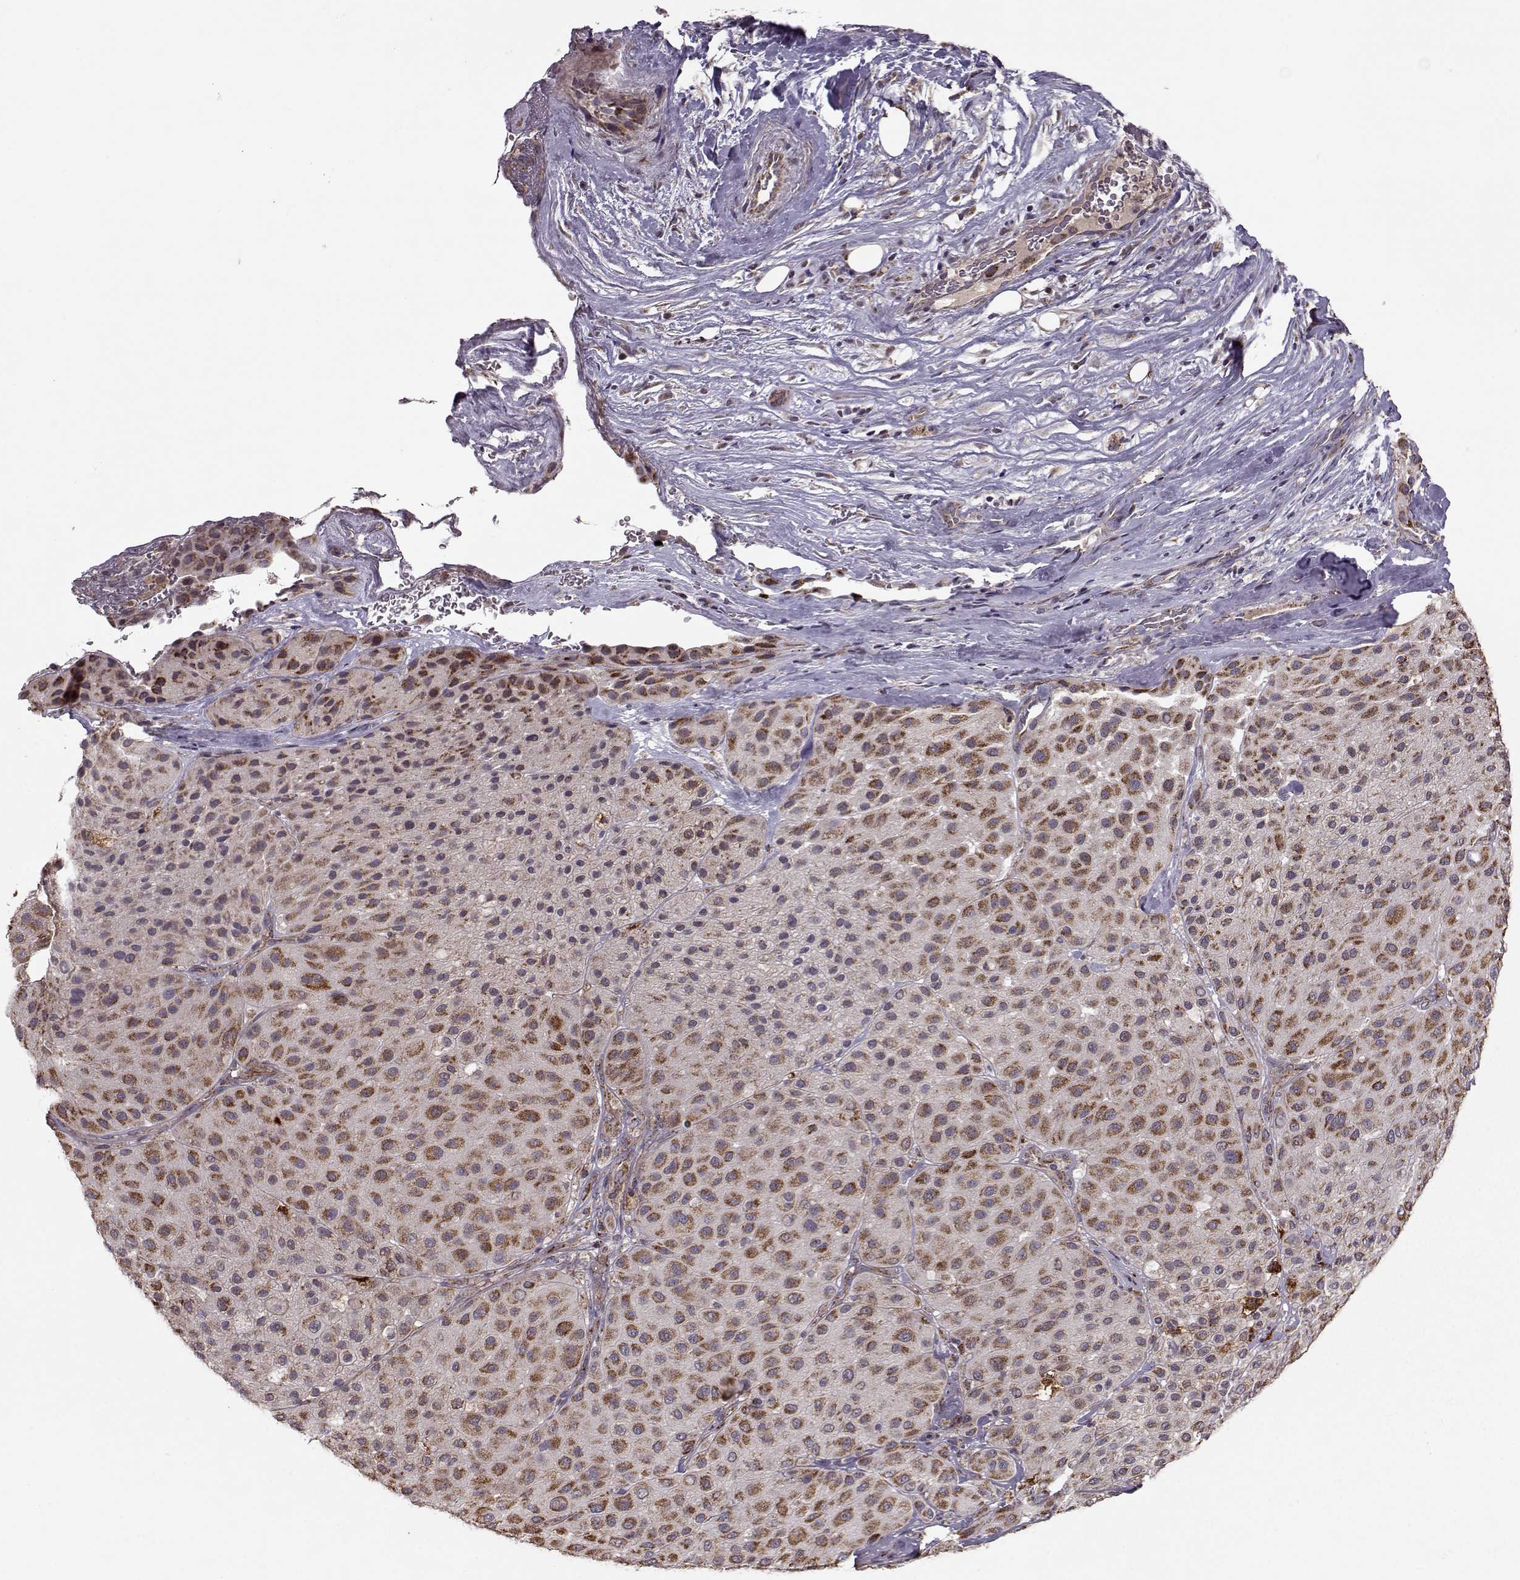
{"staining": {"intensity": "strong", "quantity": ">75%", "location": "cytoplasmic/membranous"}, "tissue": "melanoma", "cell_type": "Tumor cells", "image_type": "cancer", "snomed": [{"axis": "morphology", "description": "Malignant melanoma, Metastatic site"}, {"axis": "topography", "description": "Smooth muscle"}], "caption": "A photomicrograph of malignant melanoma (metastatic site) stained for a protein demonstrates strong cytoplasmic/membranous brown staining in tumor cells.", "gene": "CMTM3", "patient": {"sex": "male", "age": 41}}